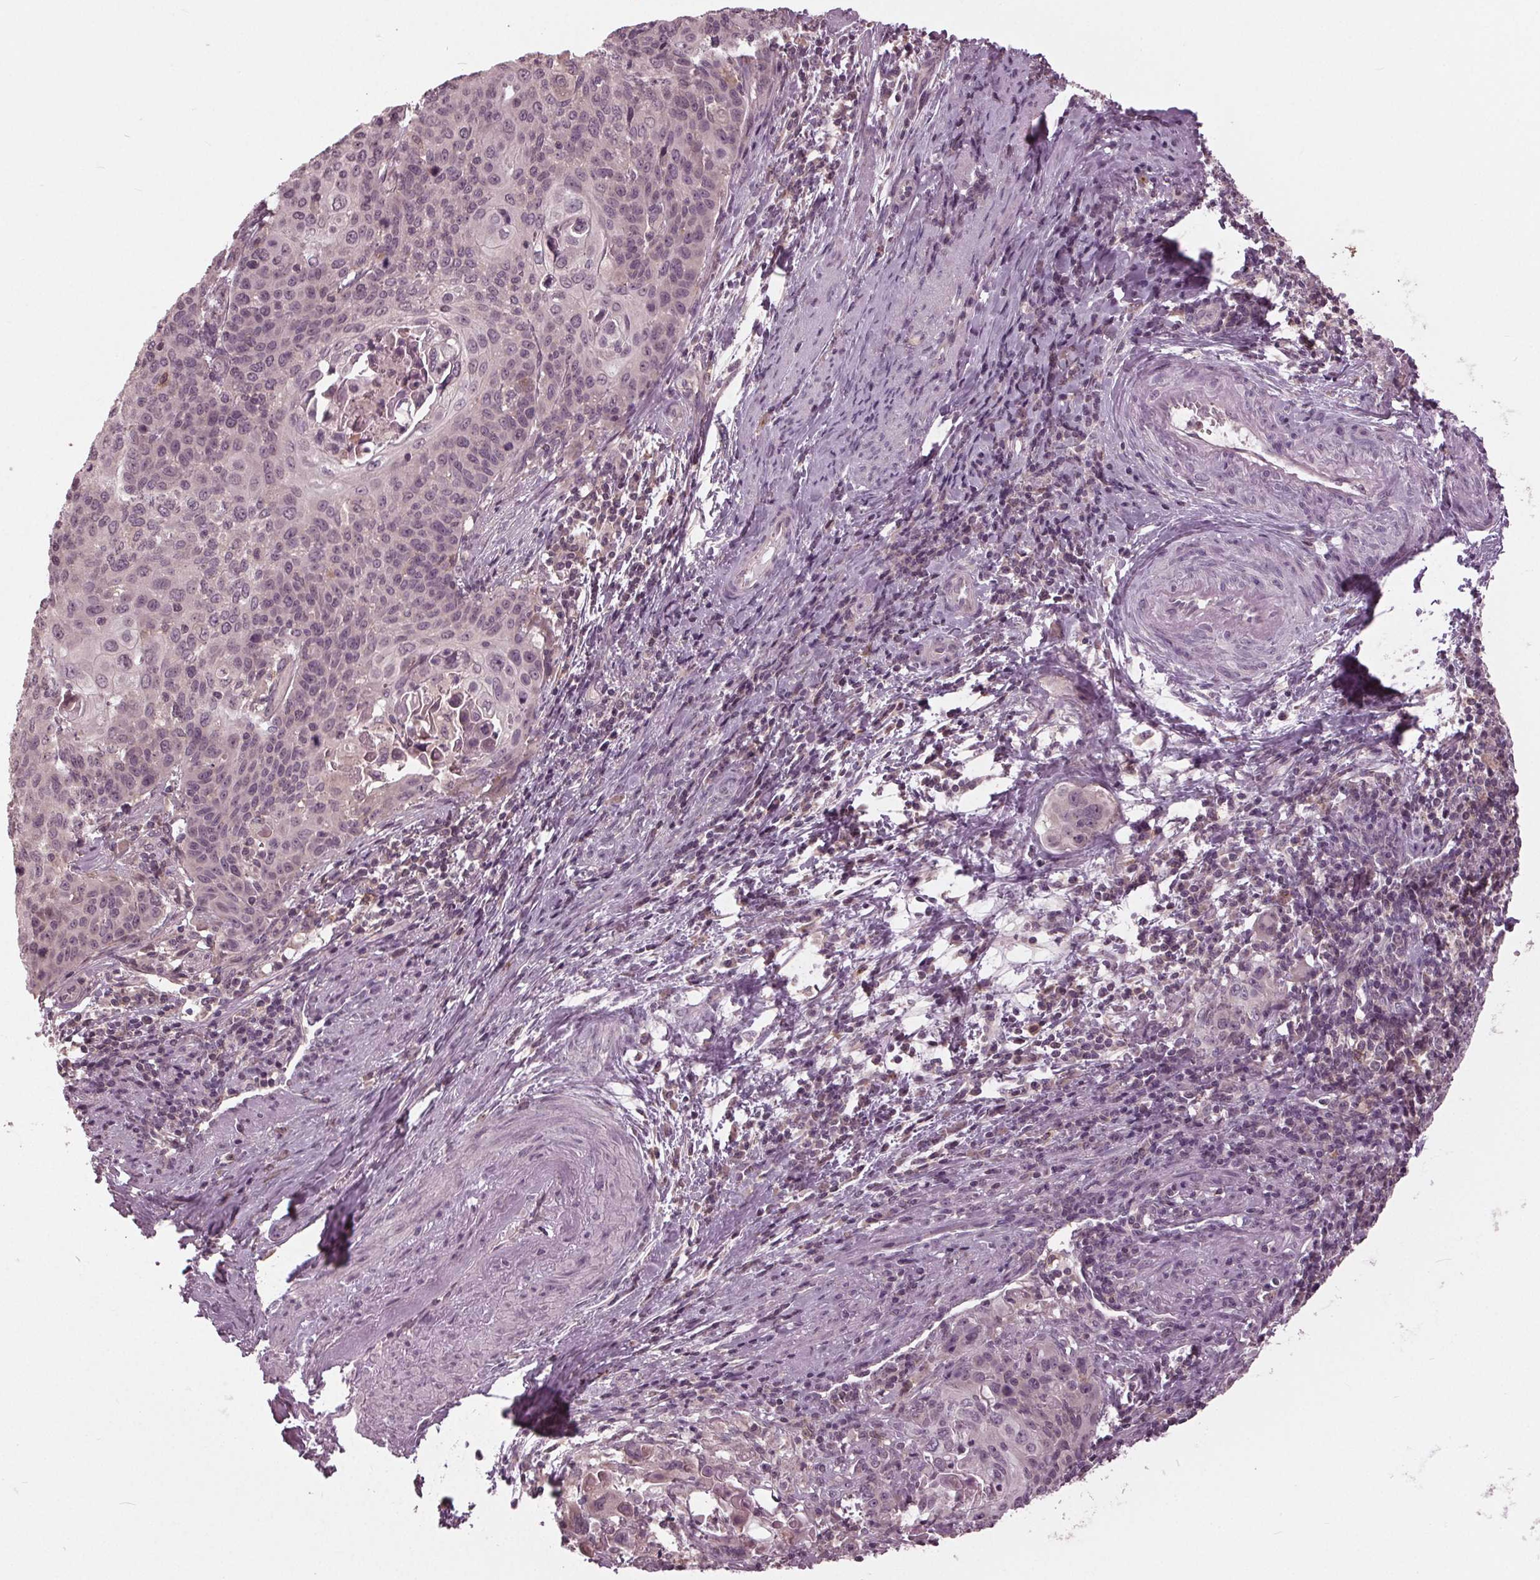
{"staining": {"intensity": "negative", "quantity": "none", "location": "none"}, "tissue": "cervical cancer", "cell_type": "Tumor cells", "image_type": "cancer", "snomed": [{"axis": "morphology", "description": "Squamous cell carcinoma, NOS"}, {"axis": "topography", "description": "Cervix"}], "caption": "Cervical squamous cell carcinoma was stained to show a protein in brown. There is no significant positivity in tumor cells.", "gene": "SIGLEC6", "patient": {"sex": "female", "age": 65}}